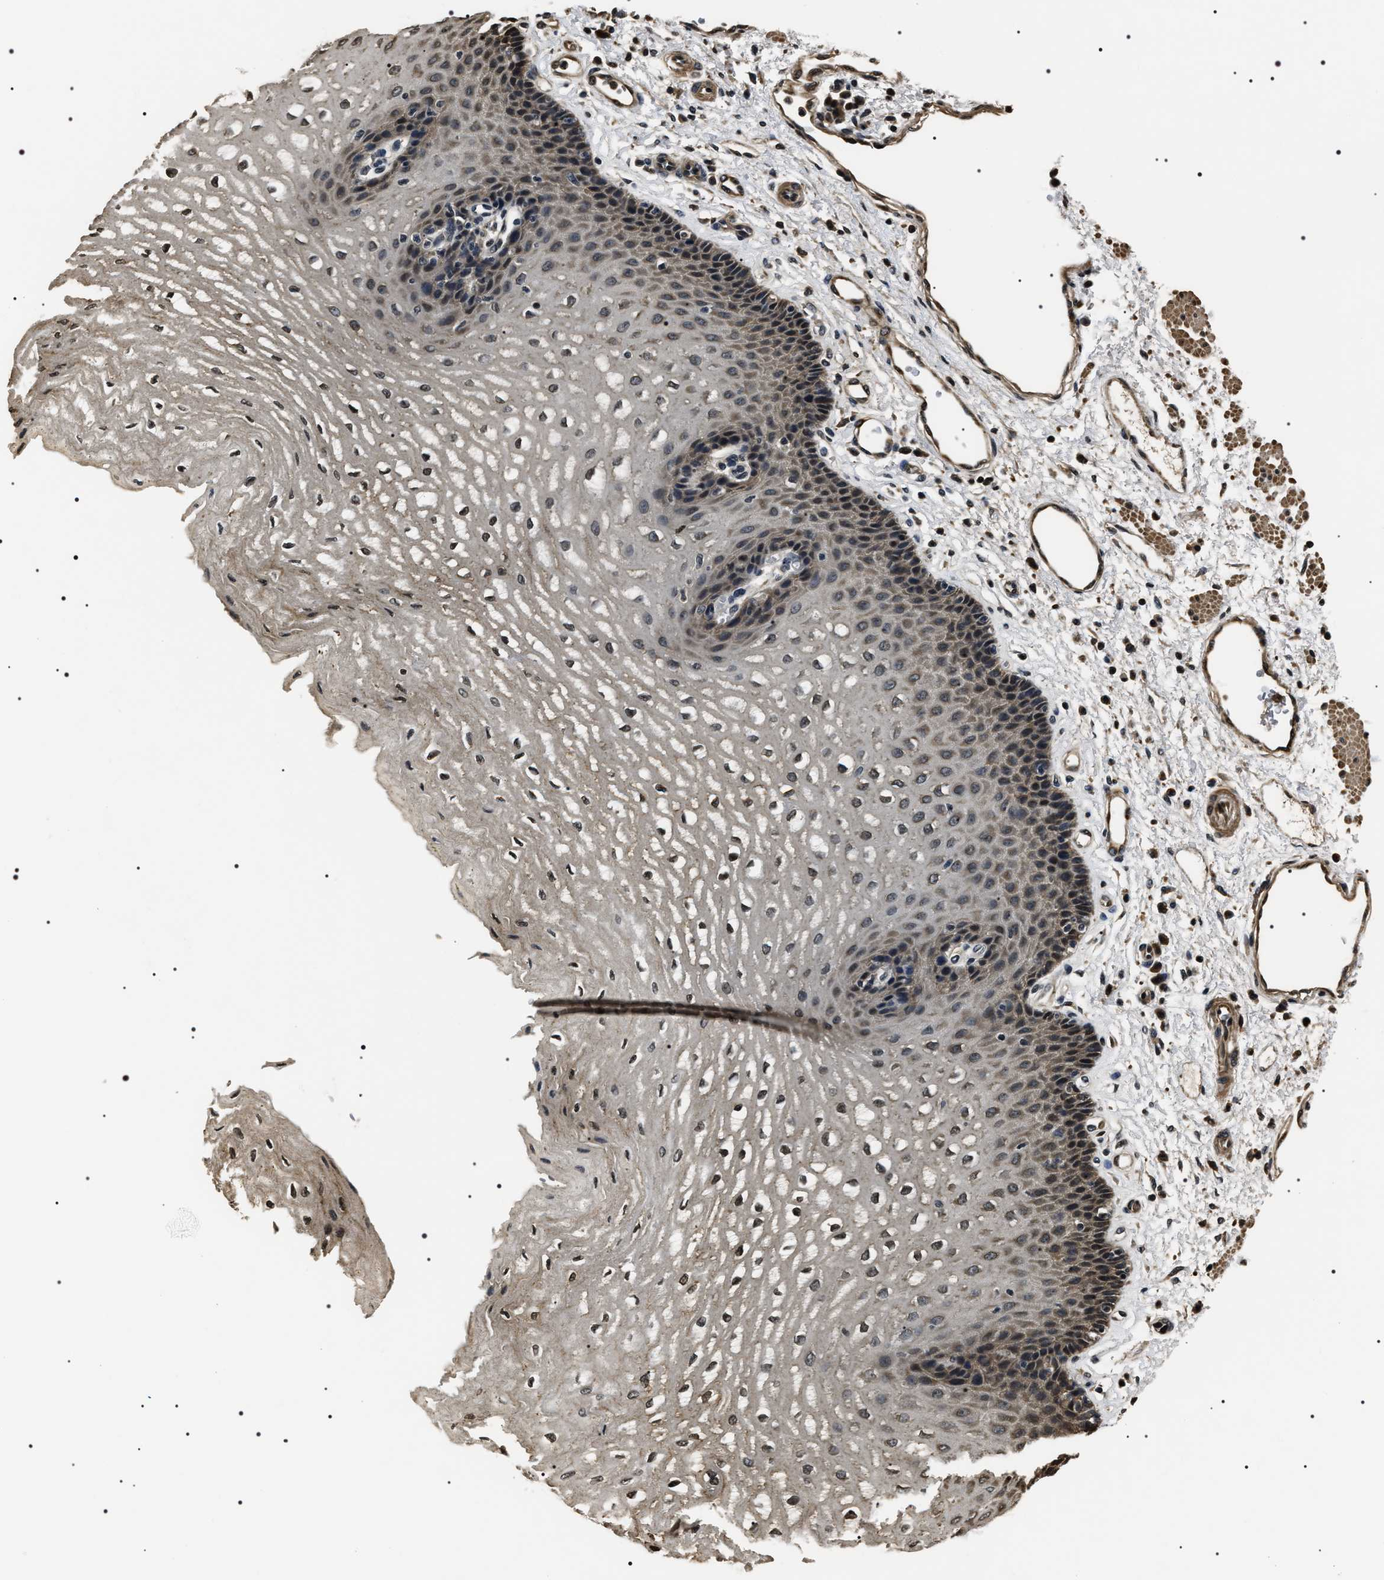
{"staining": {"intensity": "weak", "quantity": ">75%", "location": "cytoplasmic/membranous,nuclear"}, "tissue": "esophagus", "cell_type": "Squamous epithelial cells", "image_type": "normal", "snomed": [{"axis": "morphology", "description": "Normal tissue, NOS"}, {"axis": "topography", "description": "Esophagus"}], "caption": "IHC of unremarkable esophagus shows low levels of weak cytoplasmic/membranous,nuclear expression in about >75% of squamous epithelial cells.", "gene": "ARHGAP22", "patient": {"sex": "male", "age": 54}}